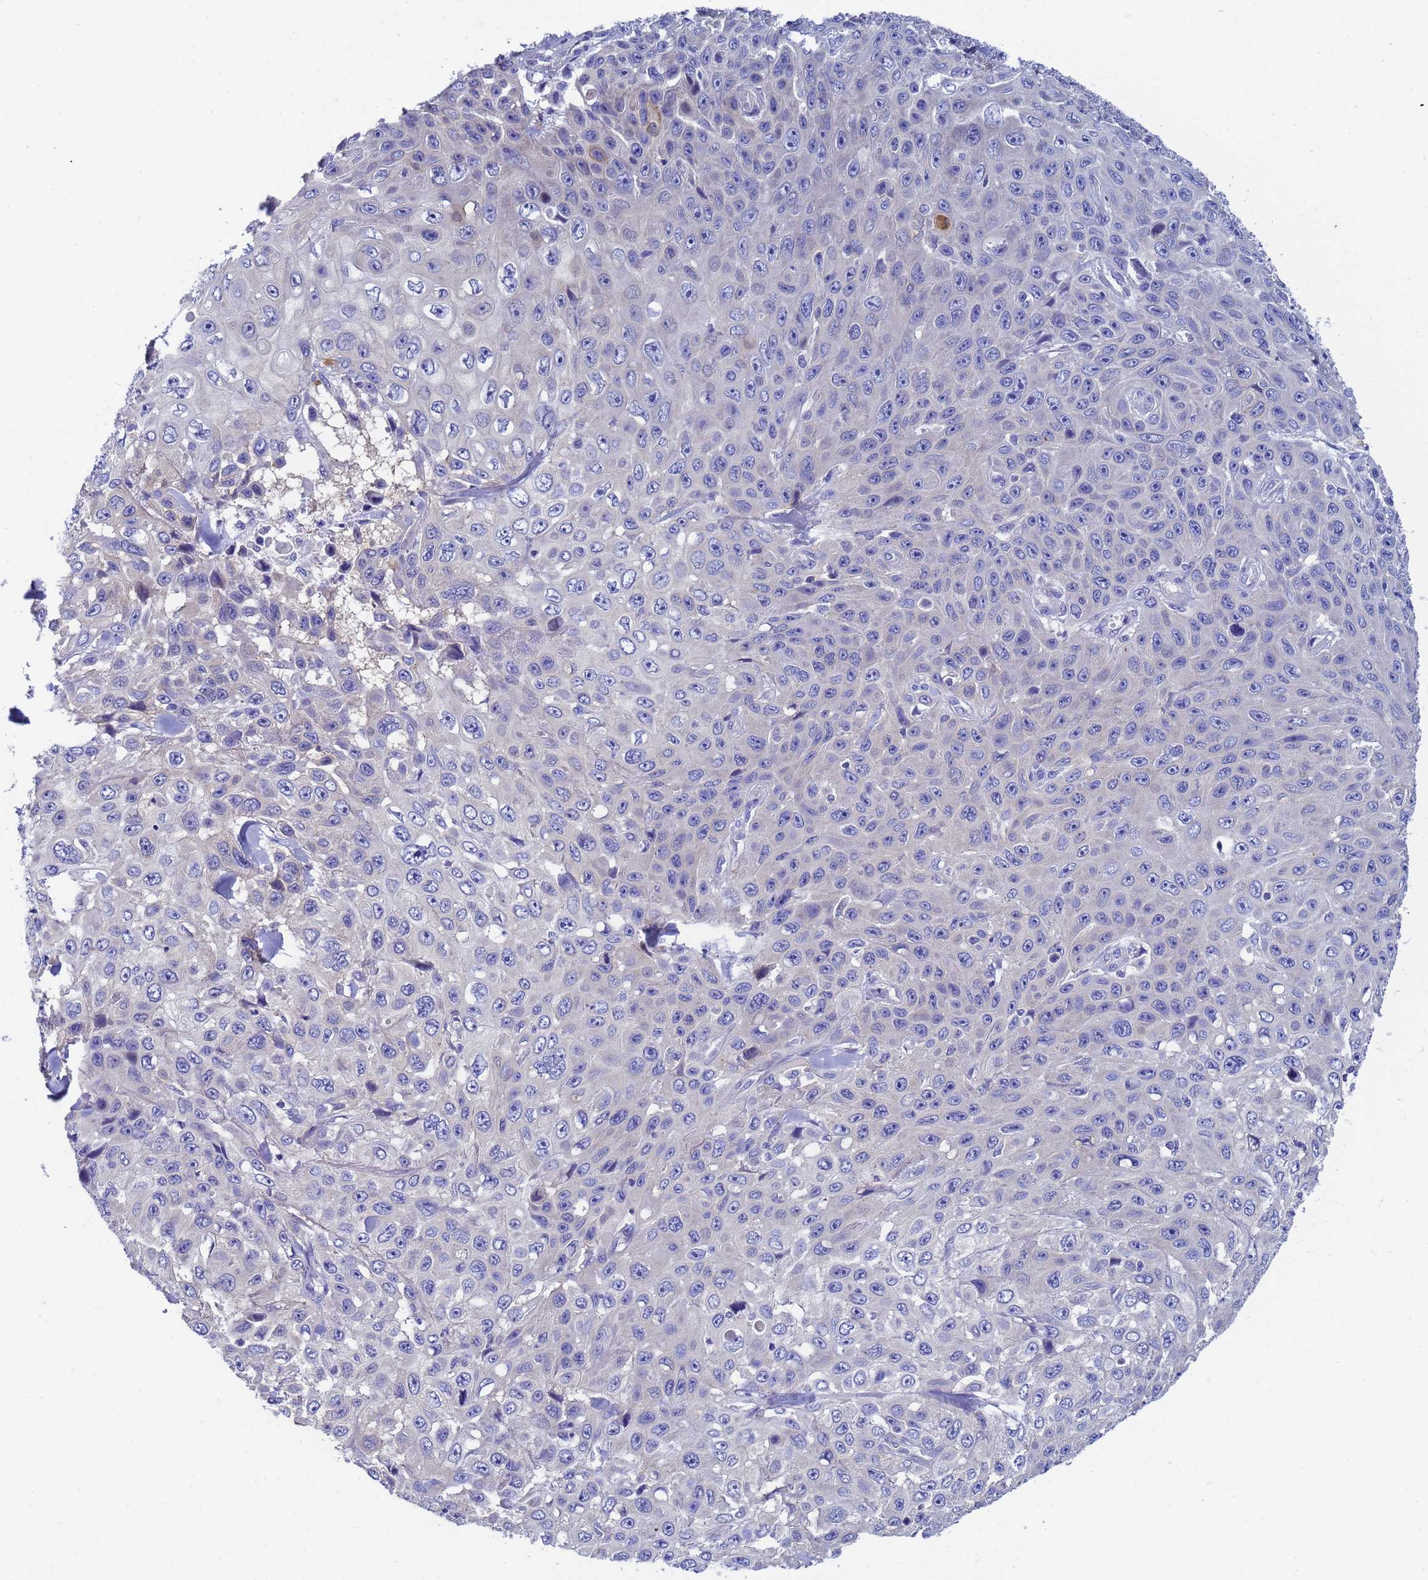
{"staining": {"intensity": "negative", "quantity": "none", "location": "none"}, "tissue": "skin cancer", "cell_type": "Tumor cells", "image_type": "cancer", "snomed": [{"axis": "morphology", "description": "Squamous cell carcinoma, NOS"}, {"axis": "topography", "description": "Skin"}], "caption": "The IHC histopathology image has no significant expression in tumor cells of squamous cell carcinoma (skin) tissue.", "gene": "UBE2O", "patient": {"sex": "male", "age": 82}}